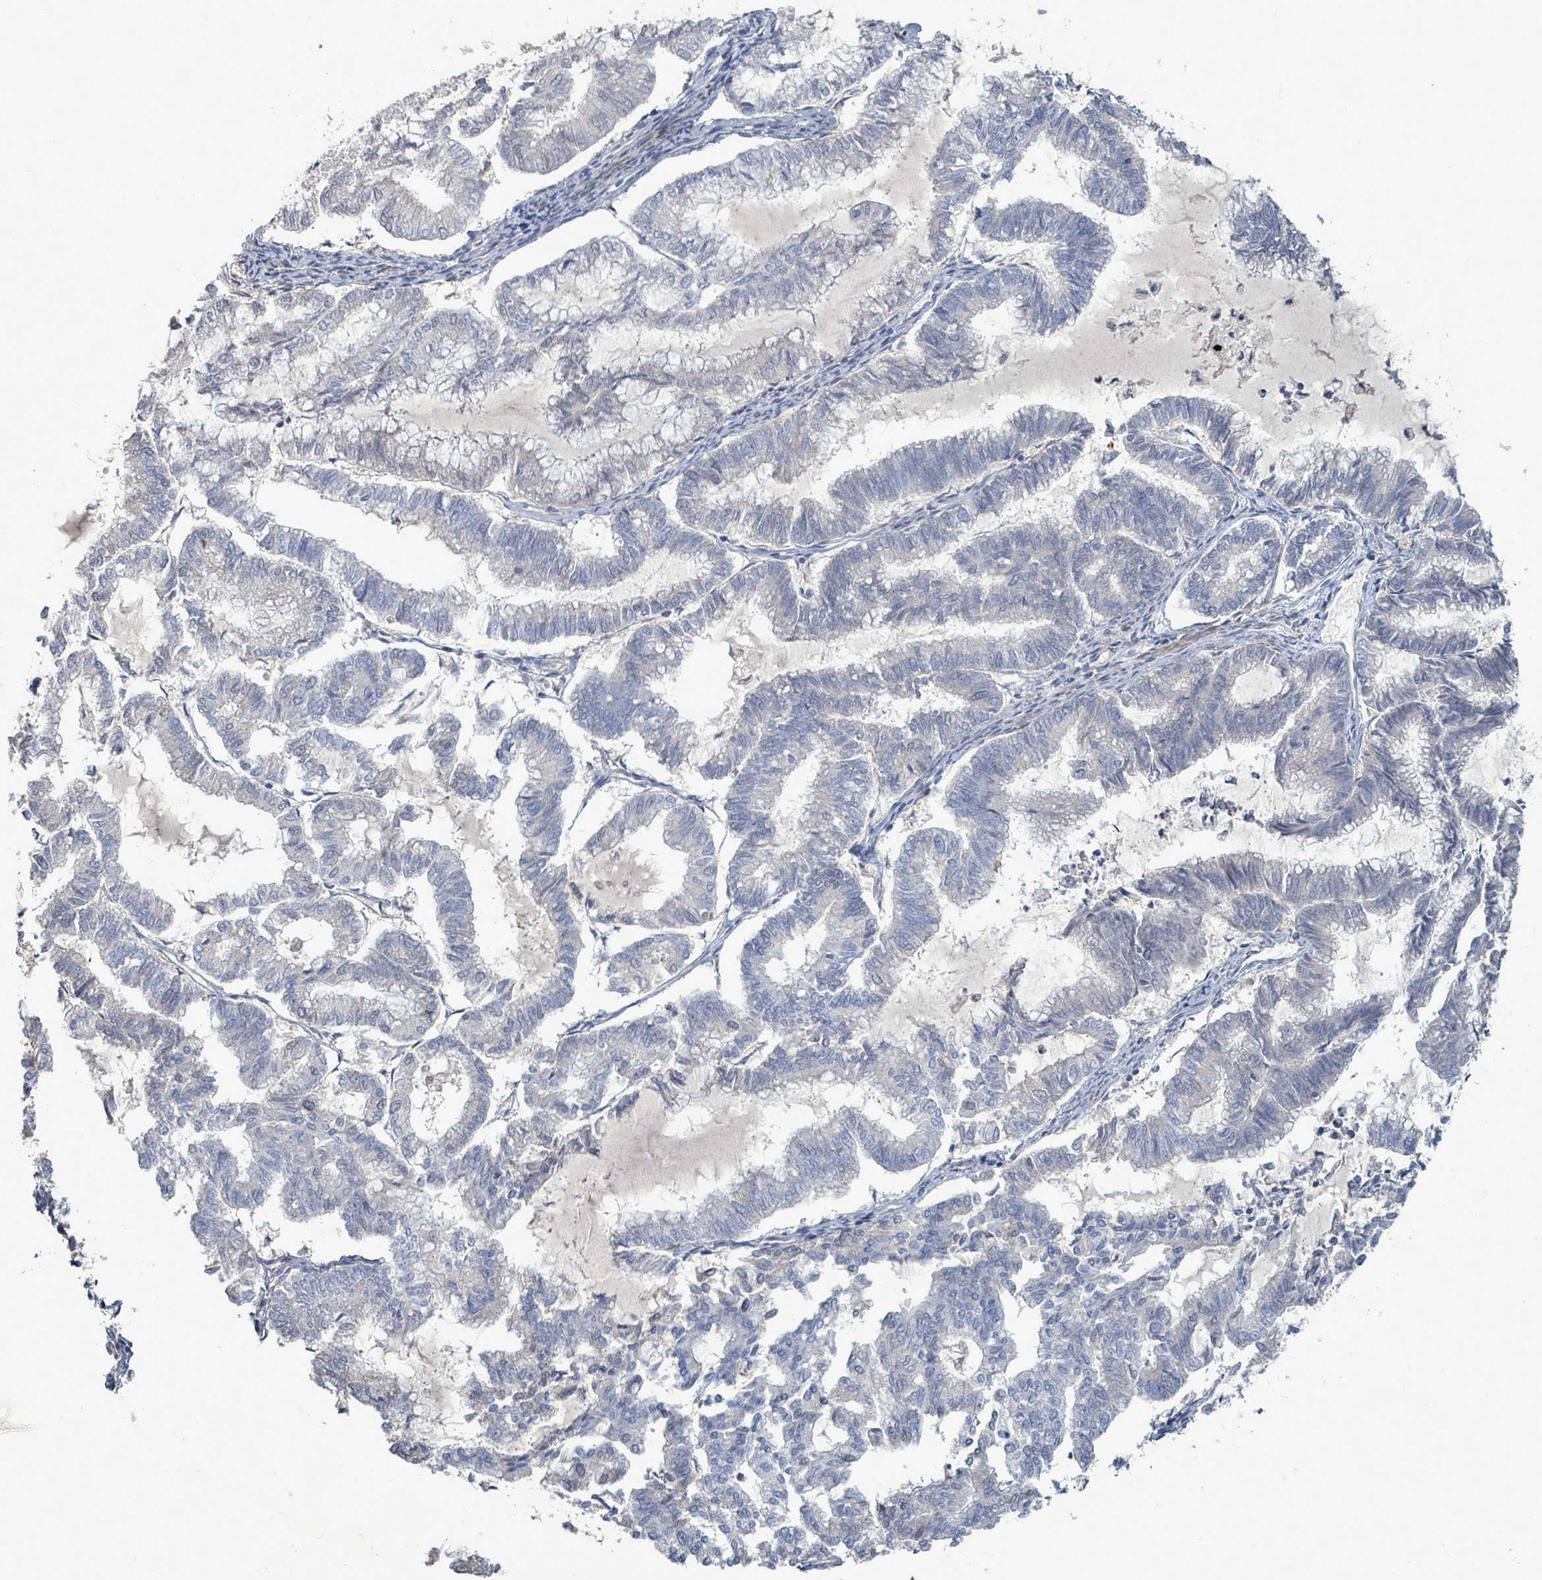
{"staining": {"intensity": "negative", "quantity": "none", "location": "none"}, "tissue": "endometrial cancer", "cell_type": "Tumor cells", "image_type": "cancer", "snomed": [{"axis": "morphology", "description": "Adenocarcinoma, NOS"}, {"axis": "topography", "description": "Endometrium"}], "caption": "An image of endometrial cancer (adenocarcinoma) stained for a protein displays no brown staining in tumor cells.", "gene": "ARGFX", "patient": {"sex": "female", "age": 79}}